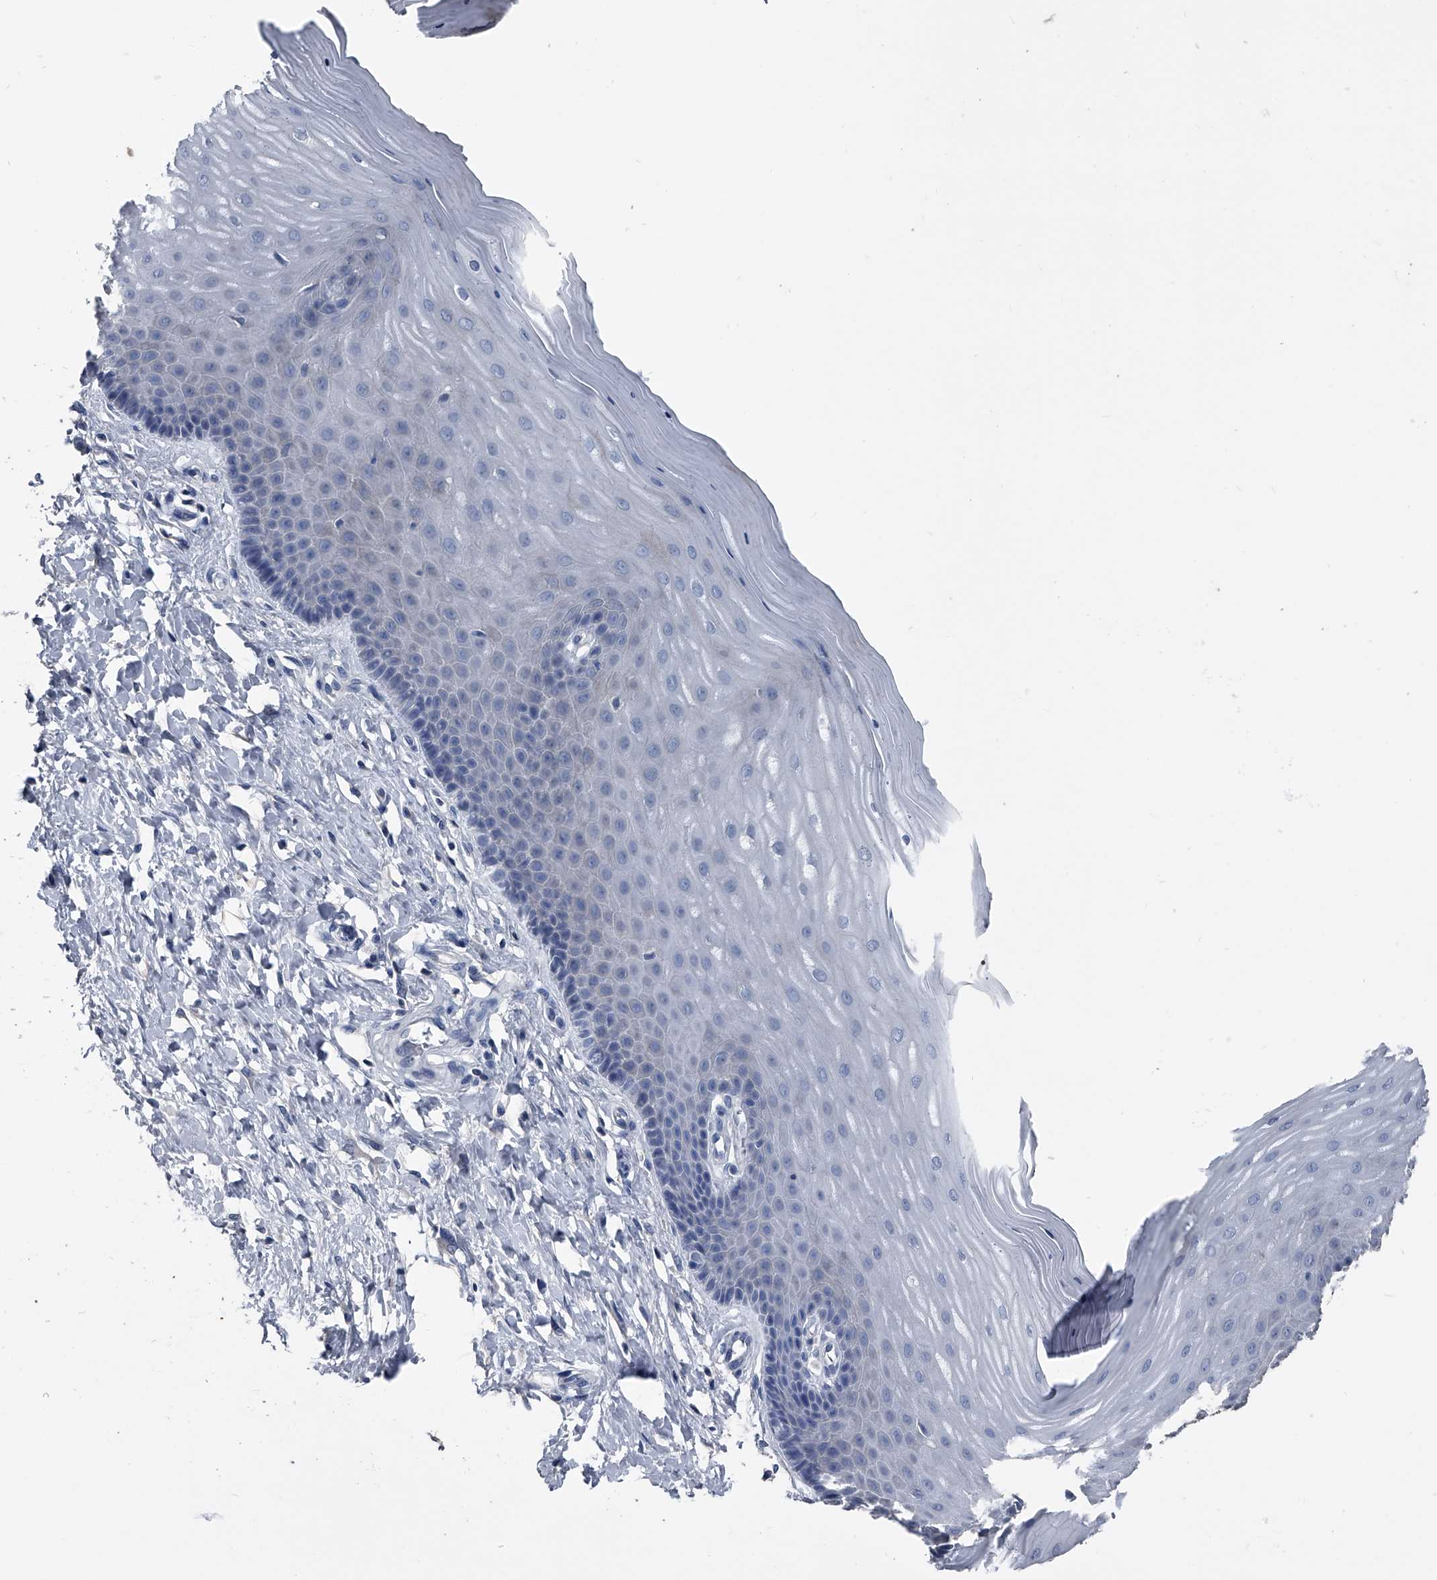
{"staining": {"intensity": "negative", "quantity": "none", "location": "none"}, "tissue": "cervix", "cell_type": "Glandular cells", "image_type": "normal", "snomed": [{"axis": "morphology", "description": "Normal tissue, NOS"}, {"axis": "topography", "description": "Cervix"}], "caption": "DAB immunohistochemical staining of benign cervix exhibits no significant expression in glandular cells.", "gene": "KIF13A", "patient": {"sex": "female", "age": 55}}